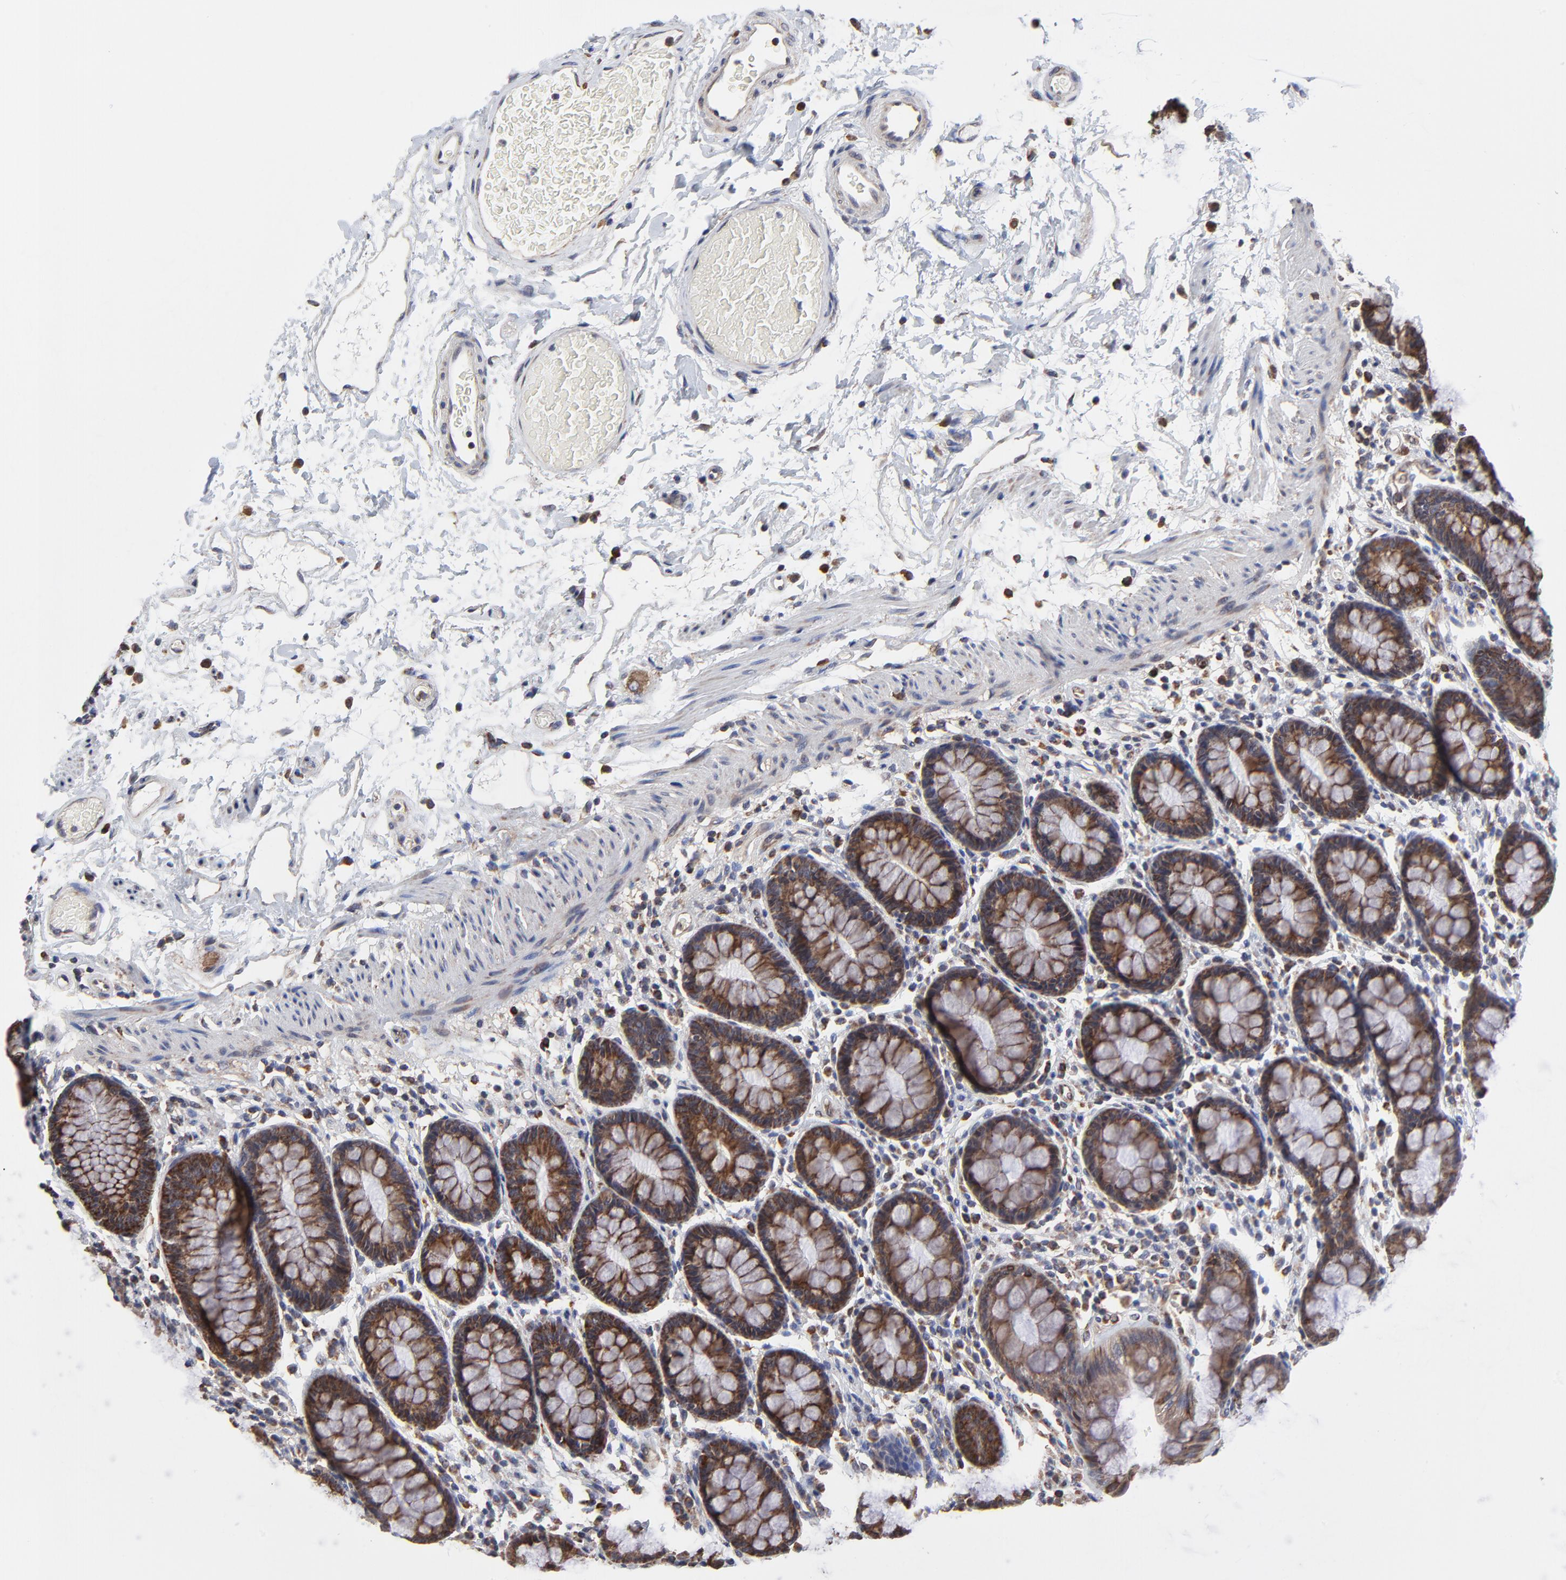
{"staining": {"intensity": "moderate", "quantity": ">75%", "location": "cytoplasmic/membranous"}, "tissue": "rectum", "cell_type": "Glandular cells", "image_type": "normal", "snomed": [{"axis": "morphology", "description": "Normal tissue, NOS"}, {"axis": "topography", "description": "Rectum"}], "caption": "Immunohistochemical staining of unremarkable rectum demonstrates >75% levels of moderate cytoplasmic/membranous protein staining in approximately >75% of glandular cells.", "gene": "ZNF550", "patient": {"sex": "male", "age": 92}}